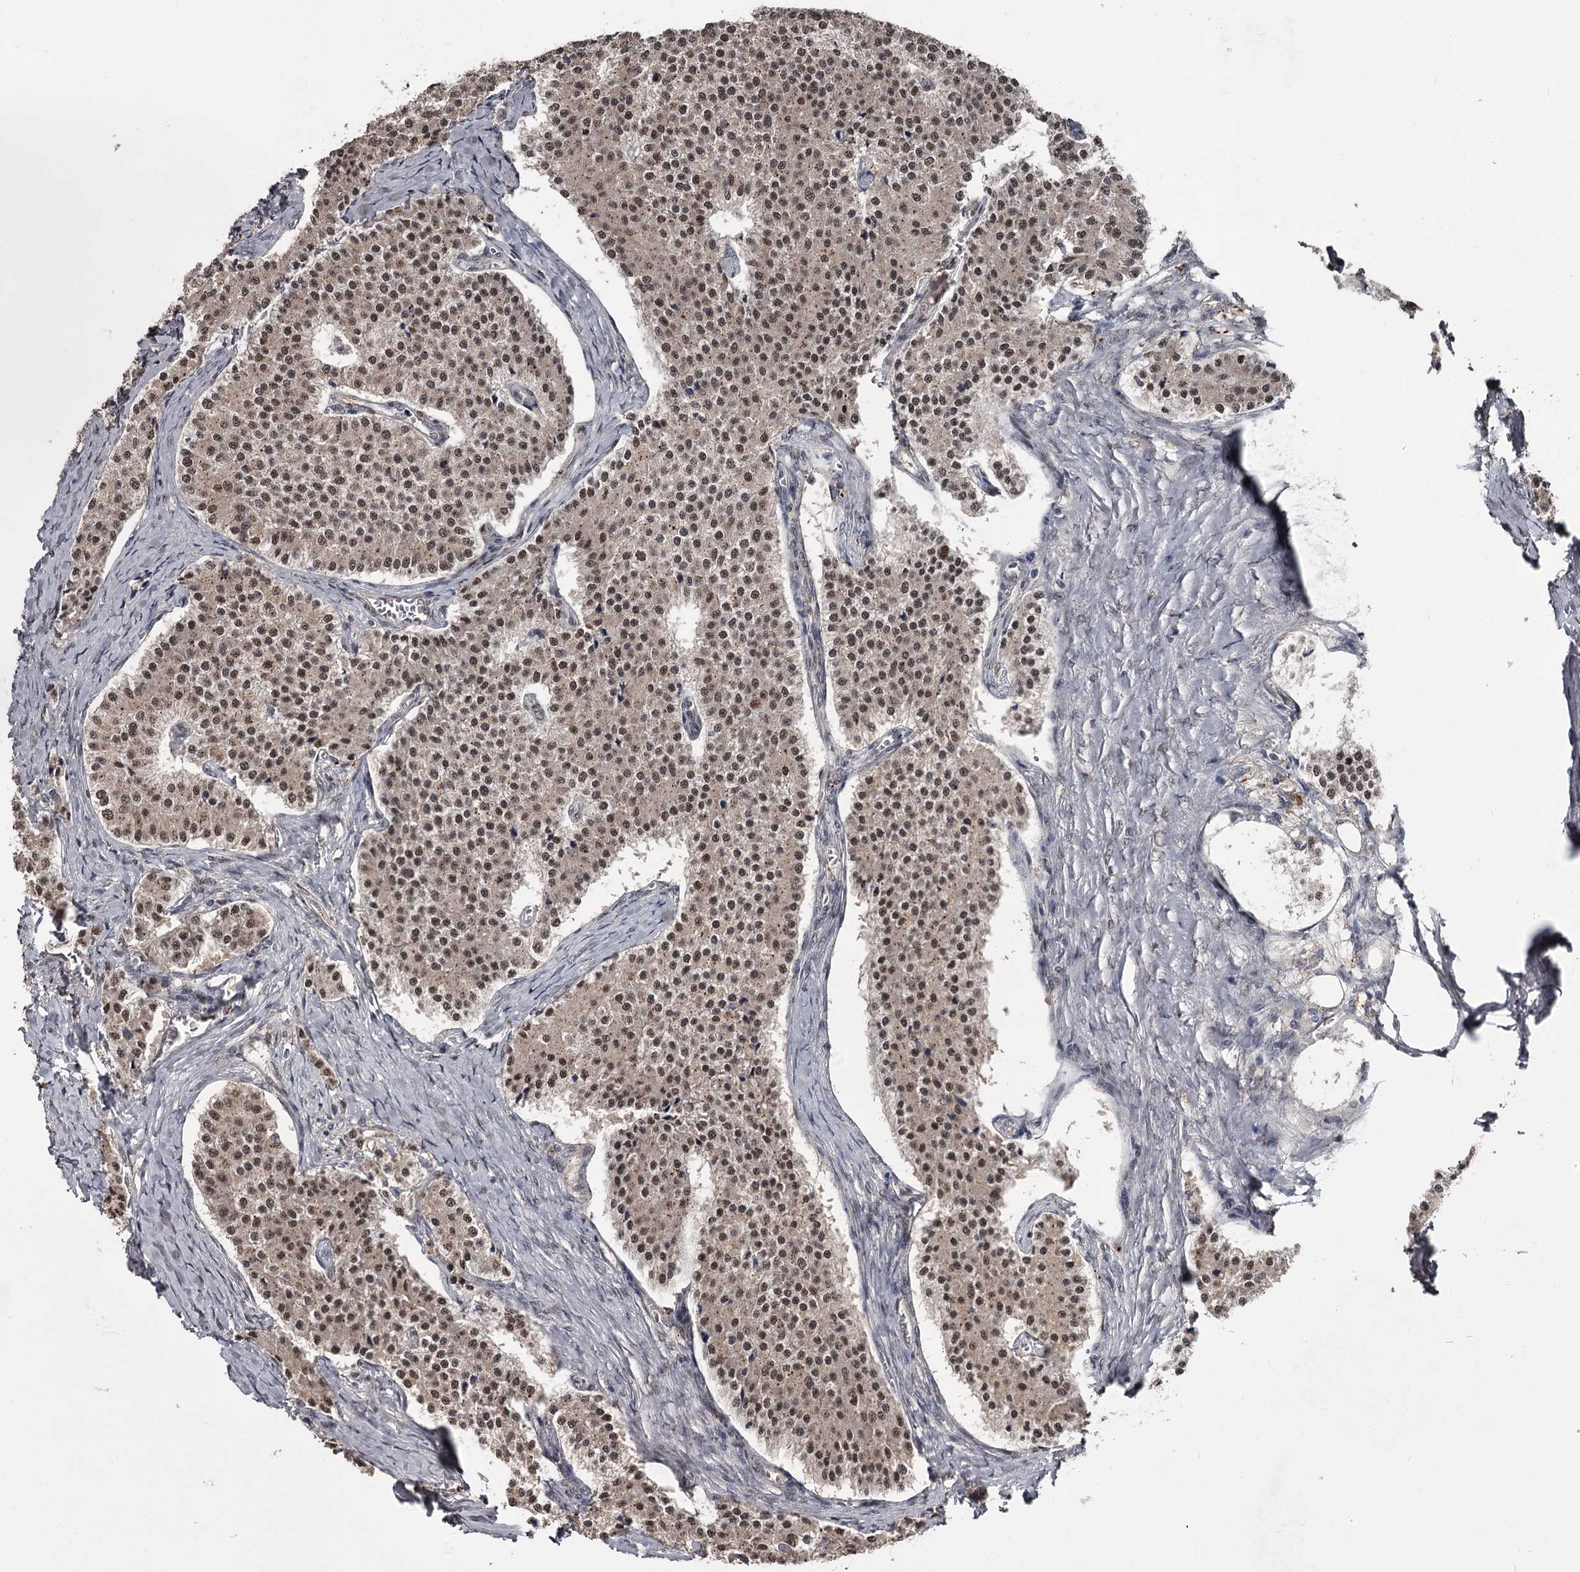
{"staining": {"intensity": "moderate", "quantity": ">75%", "location": "nuclear"}, "tissue": "carcinoid", "cell_type": "Tumor cells", "image_type": "cancer", "snomed": [{"axis": "morphology", "description": "Carcinoid, malignant, NOS"}, {"axis": "topography", "description": "Colon"}], "caption": "Moderate nuclear positivity is identified in about >75% of tumor cells in carcinoid.", "gene": "PRPF40B", "patient": {"sex": "female", "age": 52}}